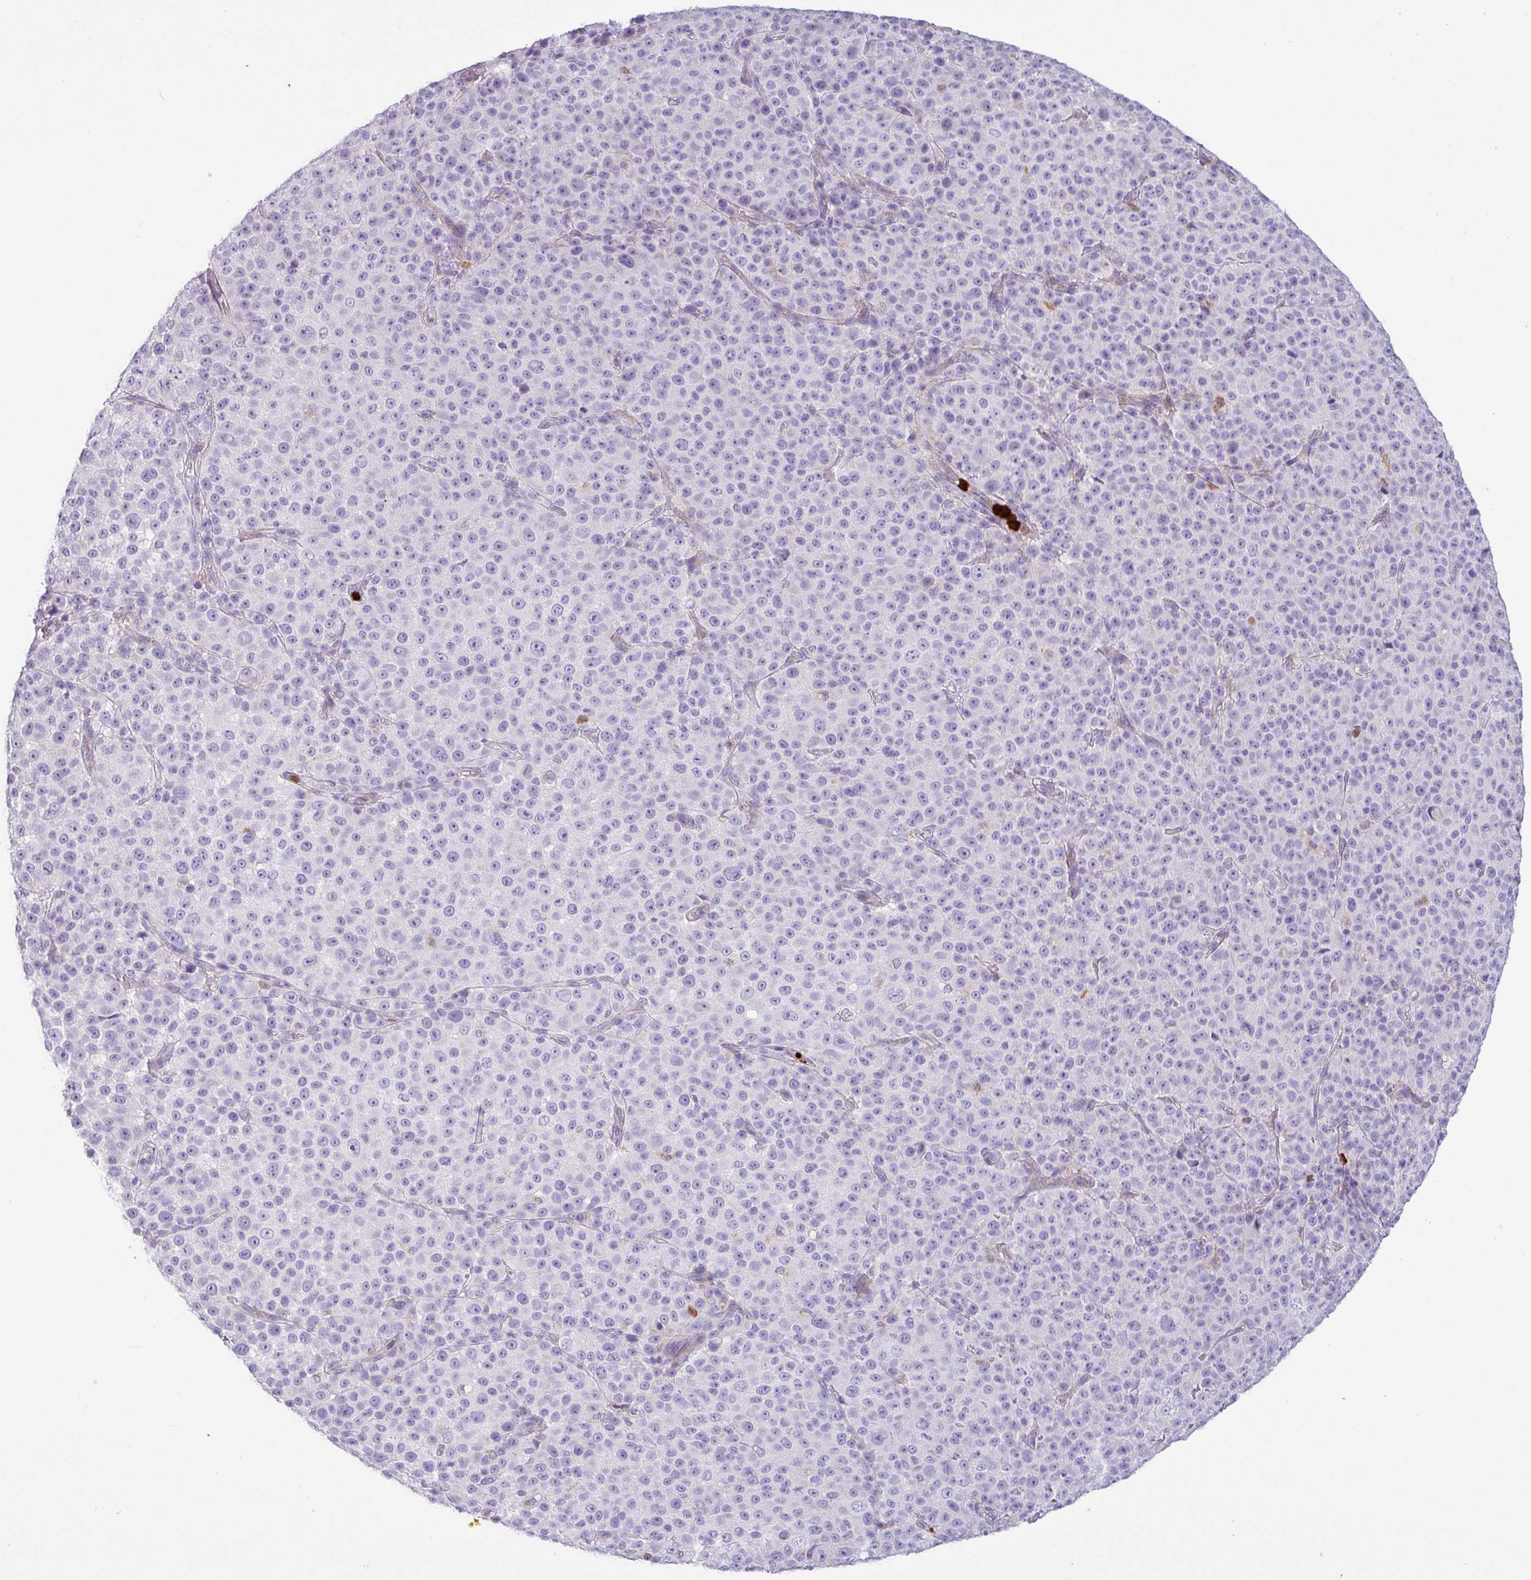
{"staining": {"intensity": "negative", "quantity": "none", "location": "none"}, "tissue": "melanoma", "cell_type": "Tumor cells", "image_type": "cancer", "snomed": [{"axis": "morphology", "description": "Malignant melanoma, Metastatic site"}, {"axis": "topography", "description": "Skin"}, {"axis": "topography", "description": "Lymph node"}], "caption": "DAB (3,3'-diaminobenzidine) immunohistochemical staining of human melanoma reveals no significant staining in tumor cells.", "gene": "SH2D3C", "patient": {"sex": "male", "age": 66}}